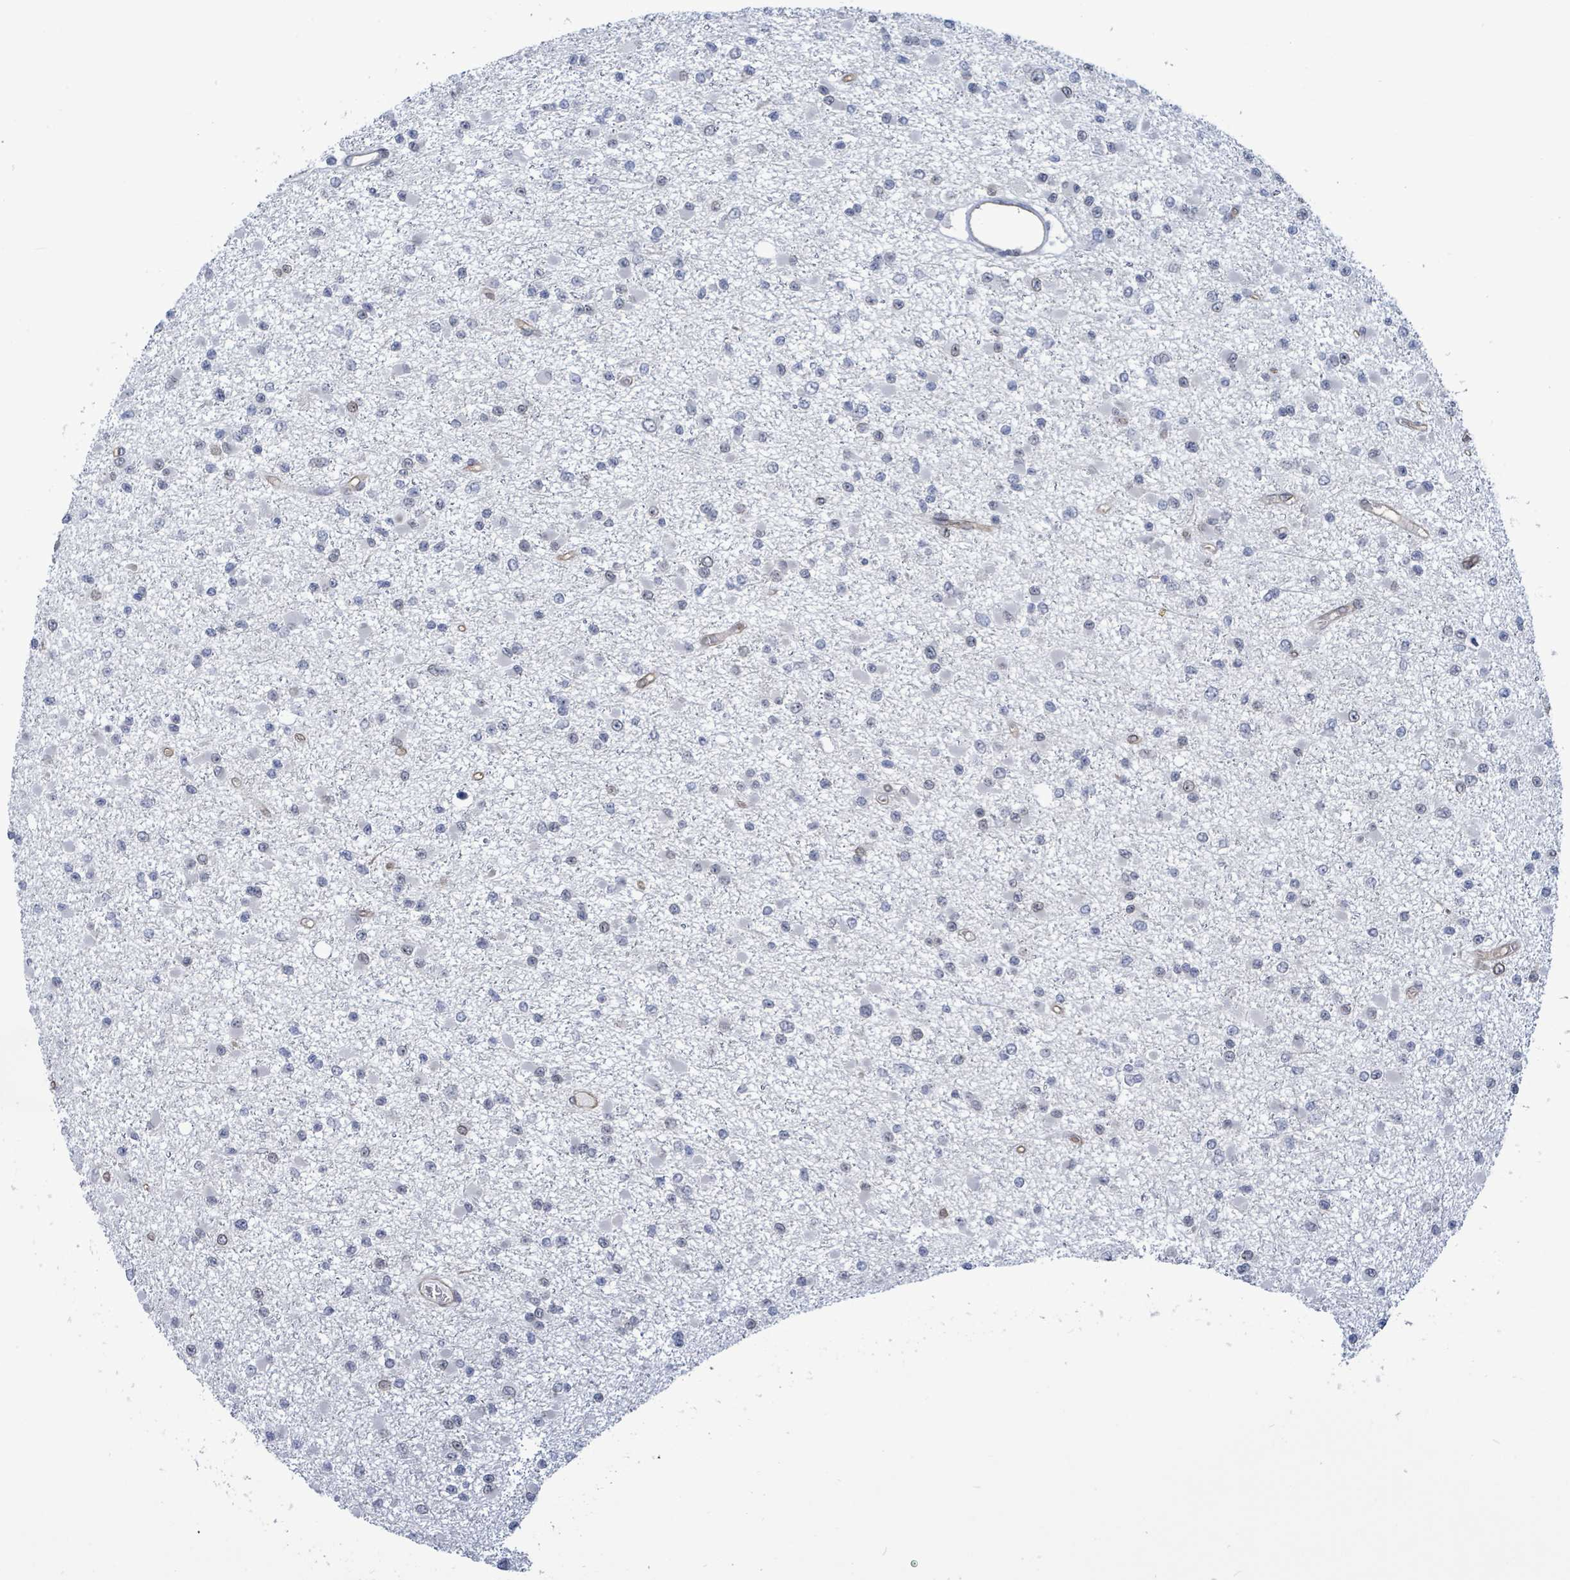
{"staining": {"intensity": "negative", "quantity": "none", "location": "none"}, "tissue": "glioma", "cell_type": "Tumor cells", "image_type": "cancer", "snomed": [{"axis": "morphology", "description": "Glioma, malignant, Low grade"}, {"axis": "topography", "description": "Brain"}], "caption": "The IHC micrograph has no significant expression in tumor cells of malignant glioma (low-grade) tissue.", "gene": "RRN3", "patient": {"sex": "female", "age": 22}}